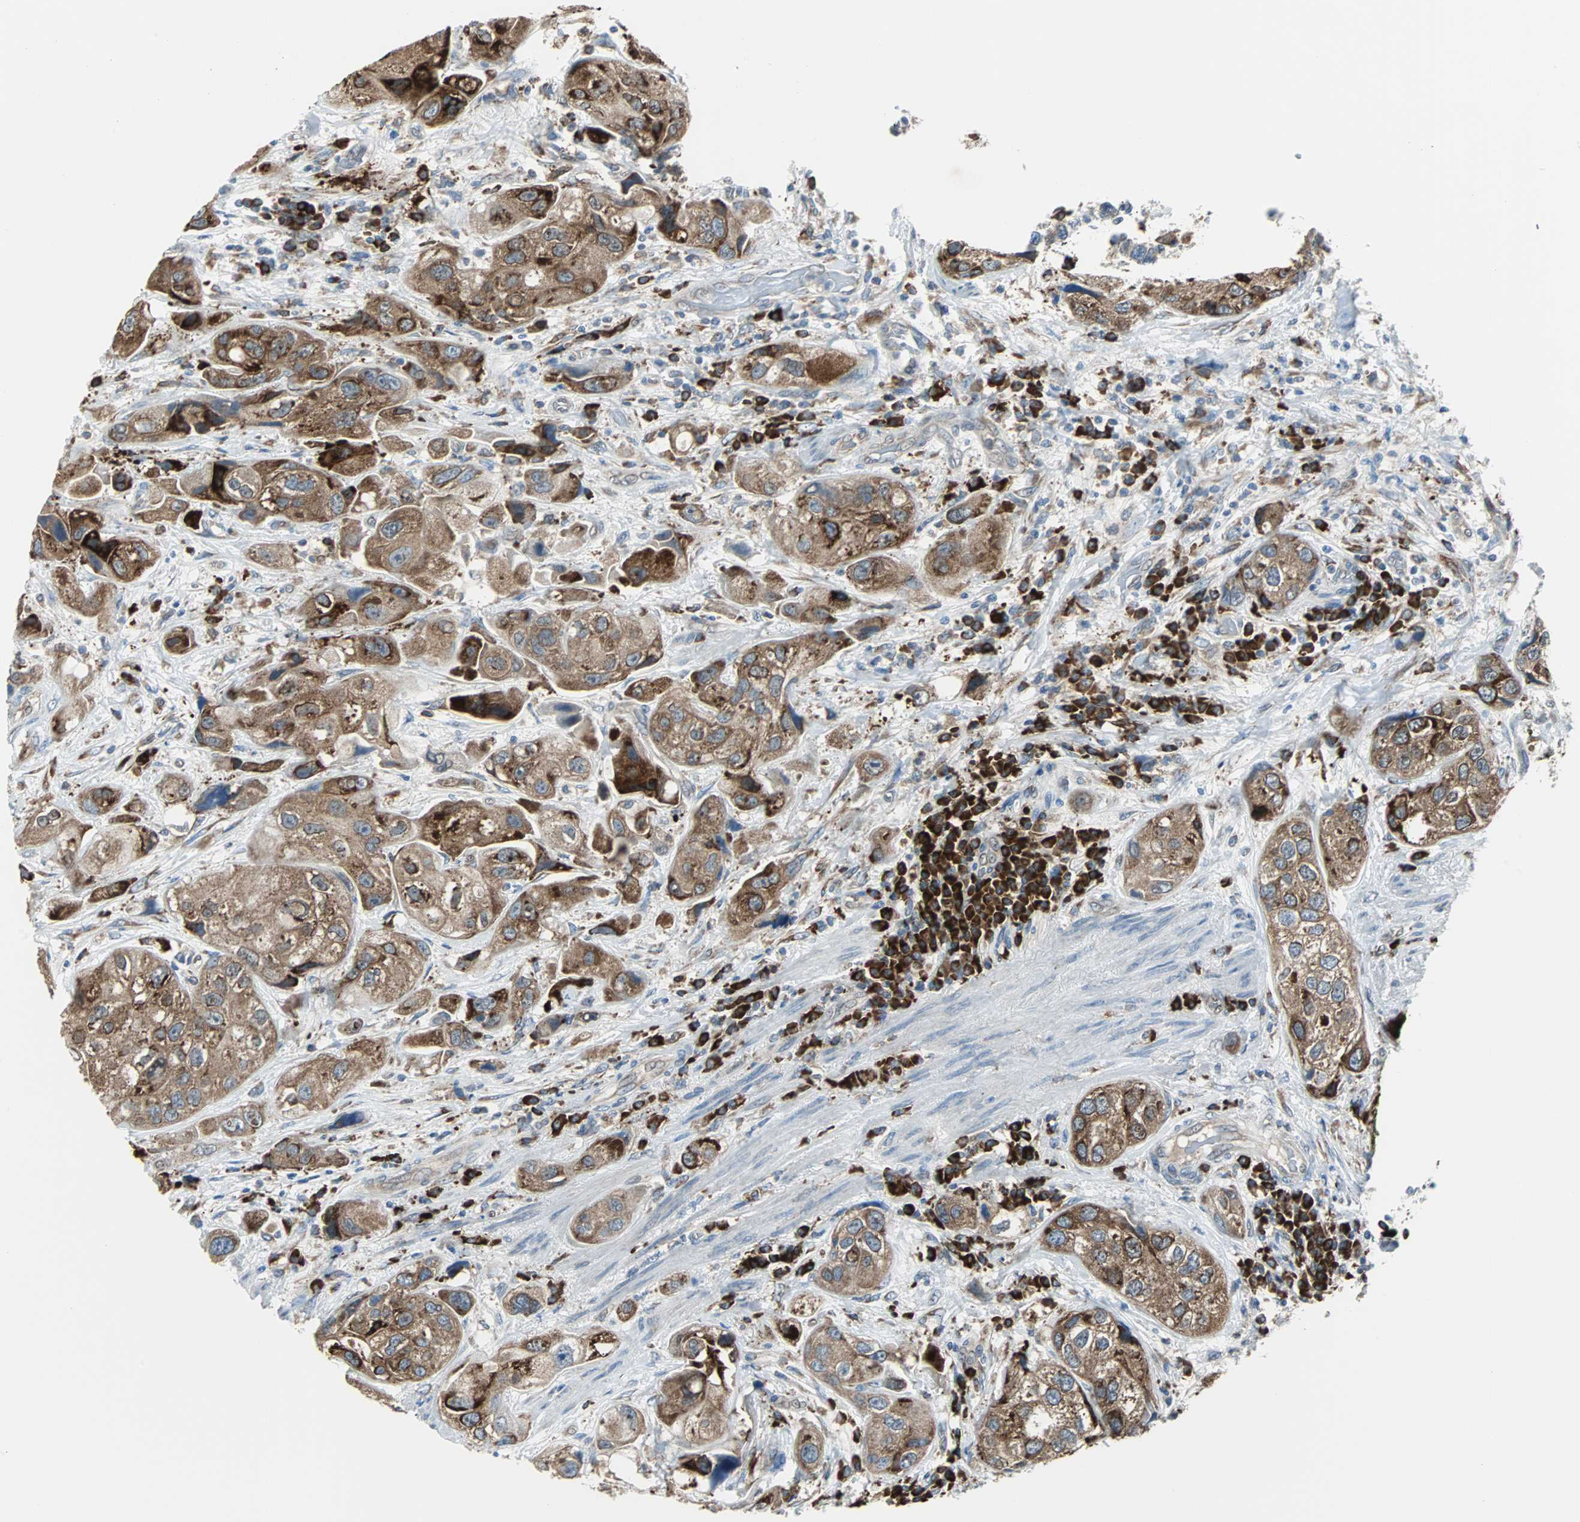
{"staining": {"intensity": "moderate", "quantity": ">75%", "location": "cytoplasmic/membranous"}, "tissue": "urothelial cancer", "cell_type": "Tumor cells", "image_type": "cancer", "snomed": [{"axis": "morphology", "description": "Urothelial carcinoma, High grade"}, {"axis": "topography", "description": "Urinary bladder"}], "caption": "A high-resolution histopathology image shows IHC staining of urothelial carcinoma (high-grade), which displays moderate cytoplasmic/membranous expression in approximately >75% of tumor cells.", "gene": "PDIA4", "patient": {"sex": "female", "age": 64}}